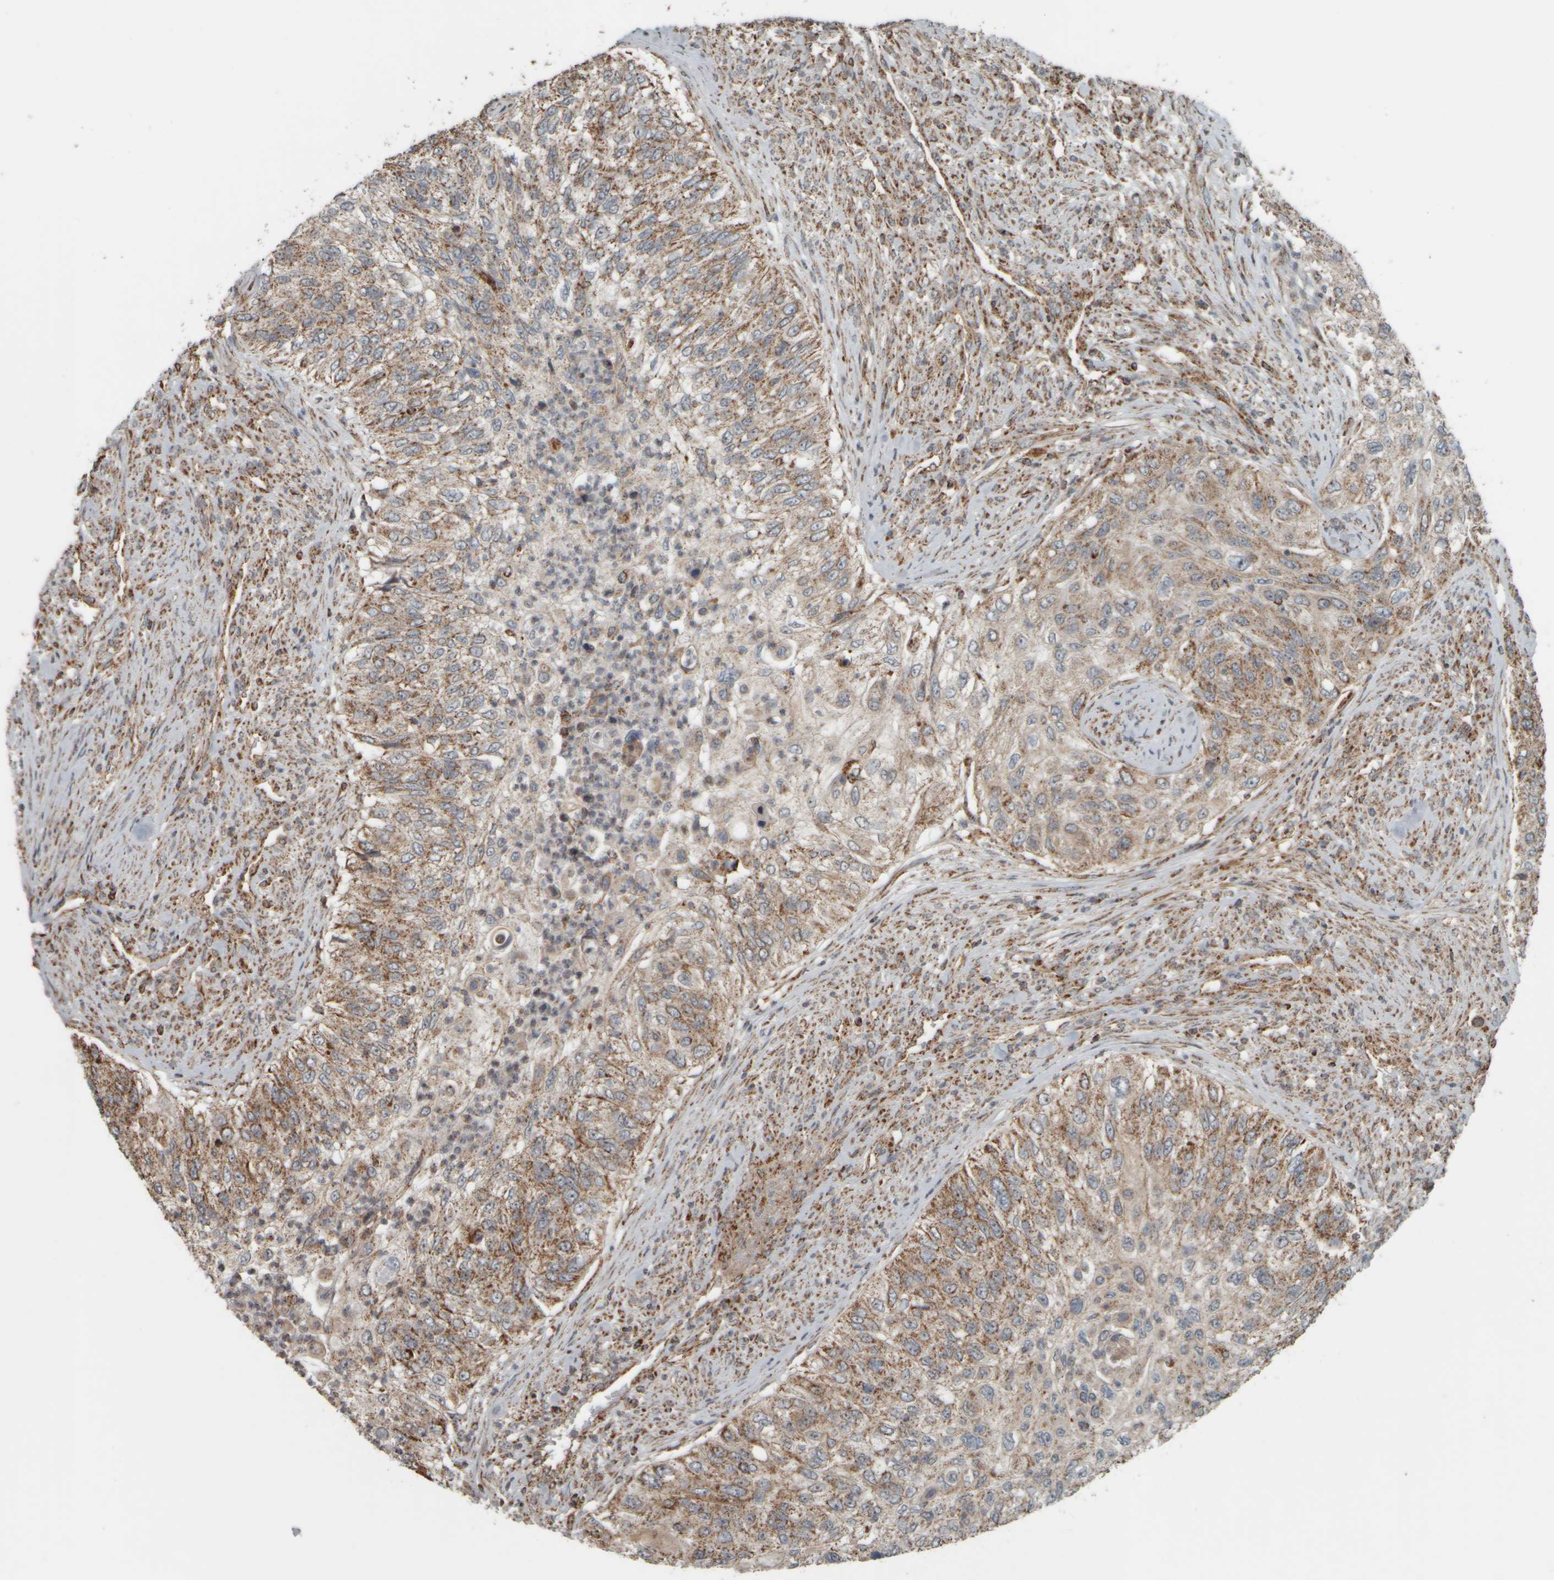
{"staining": {"intensity": "moderate", "quantity": ">75%", "location": "cytoplasmic/membranous"}, "tissue": "urothelial cancer", "cell_type": "Tumor cells", "image_type": "cancer", "snomed": [{"axis": "morphology", "description": "Urothelial carcinoma, High grade"}, {"axis": "topography", "description": "Urinary bladder"}], "caption": "There is medium levels of moderate cytoplasmic/membranous positivity in tumor cells of urothelial cancer, as demonstrated by immunohistochemical staining (brown color).", "gene": "APBB2", "patient": {"sex": "female", "age": 60}}